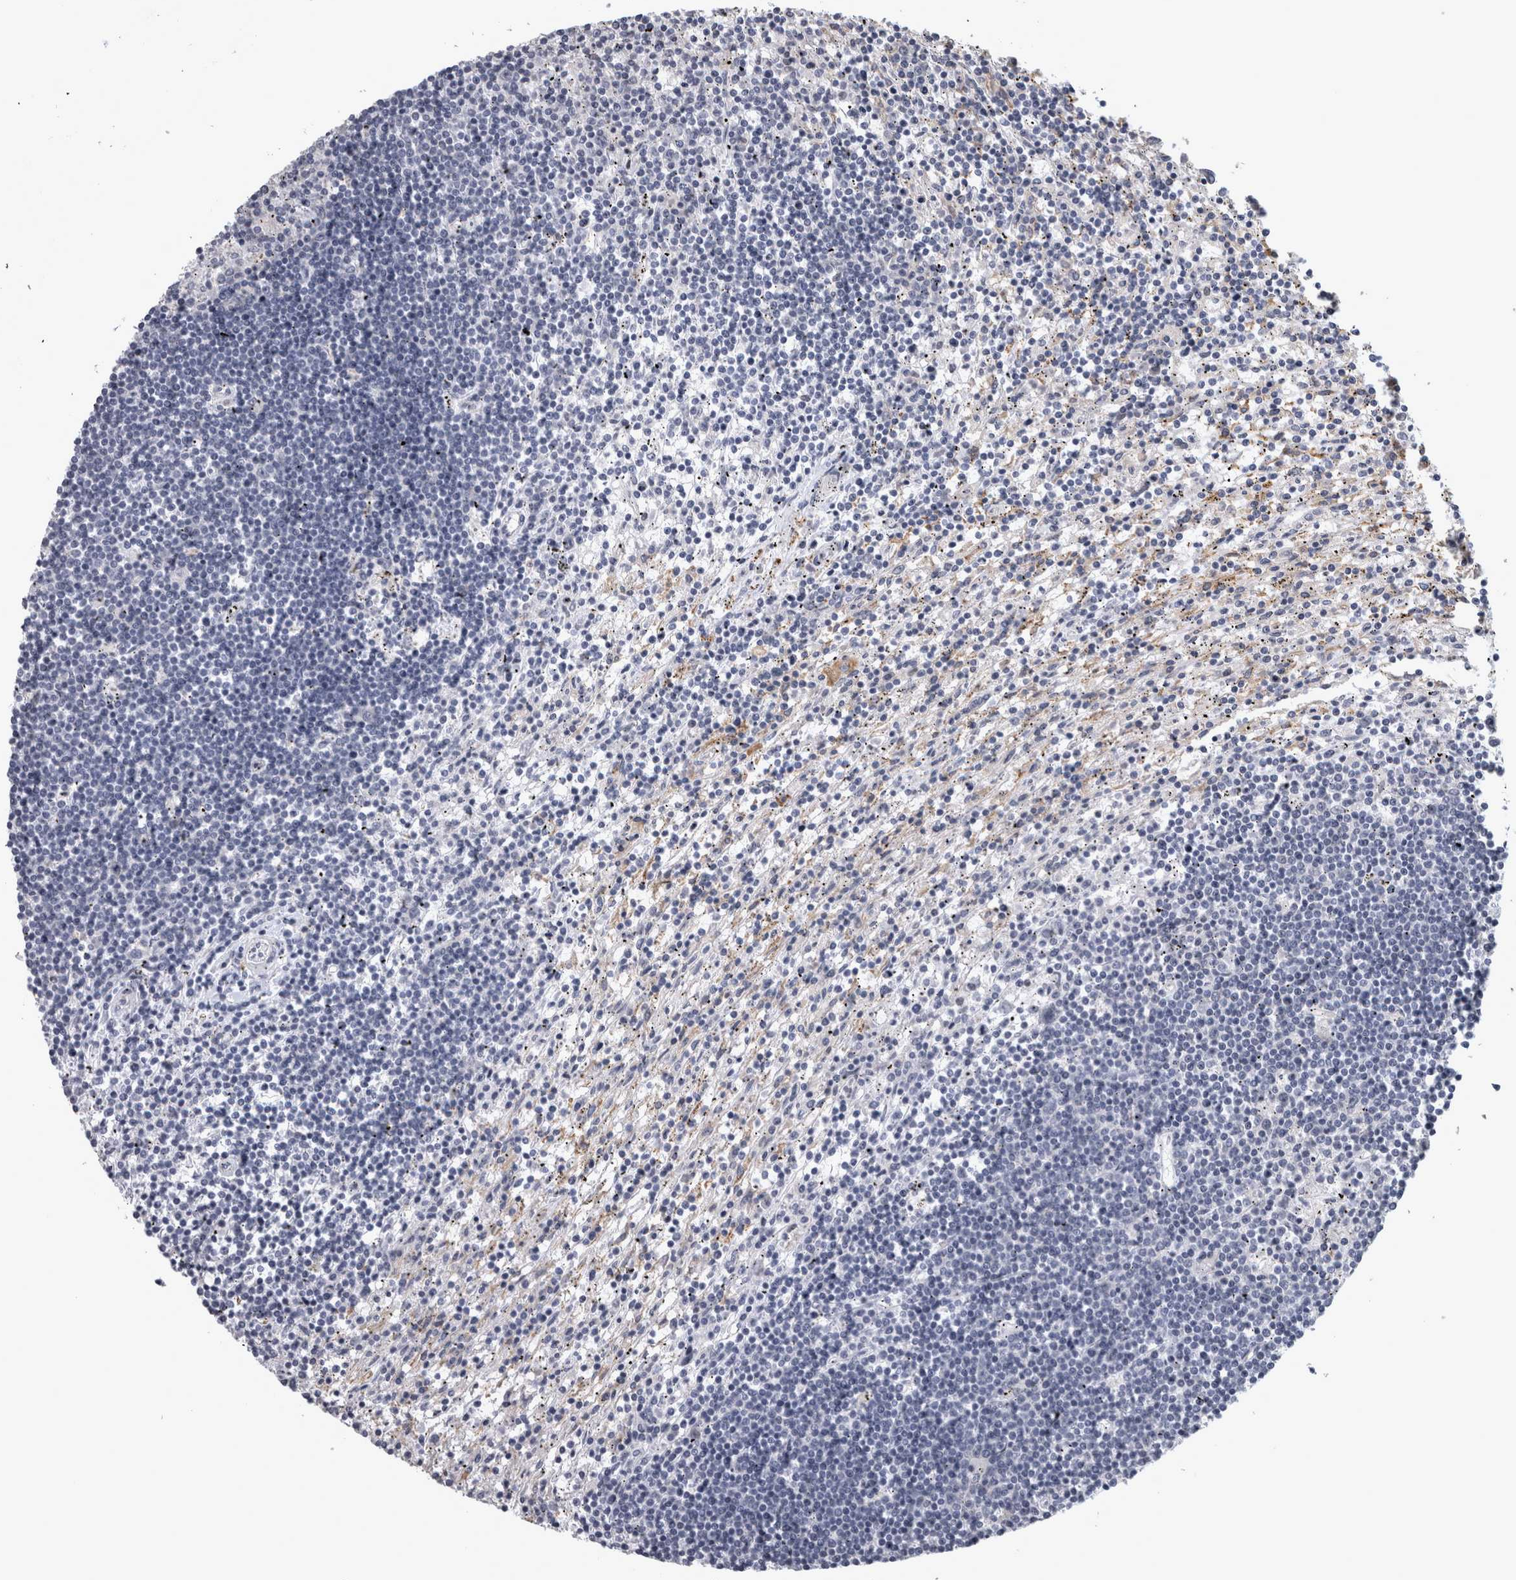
{"staining": {"intensity": "negative", "quantity": "none", "location": "none"}, "tissue": "lymphoma", "cell_type": "Tumor cells", "image_type": "cancer", "snomed": [{"axis": "morphology", "description": "Malignant lymphoma, non-Hodgkin's type, Low grade"}, {"axis": "topography", "description": "Spleen"}], "caption": "Tumor cells show no significant staining in low-grade malignant lymphoma, non-Hodgkin's type. Brightfield microscopy of IHC stained with DAB (brown) and hematoxylin (blue), captured at high magnification.", "gene": "PRKCI", "patient": {"sex": "male", "age": 76}}